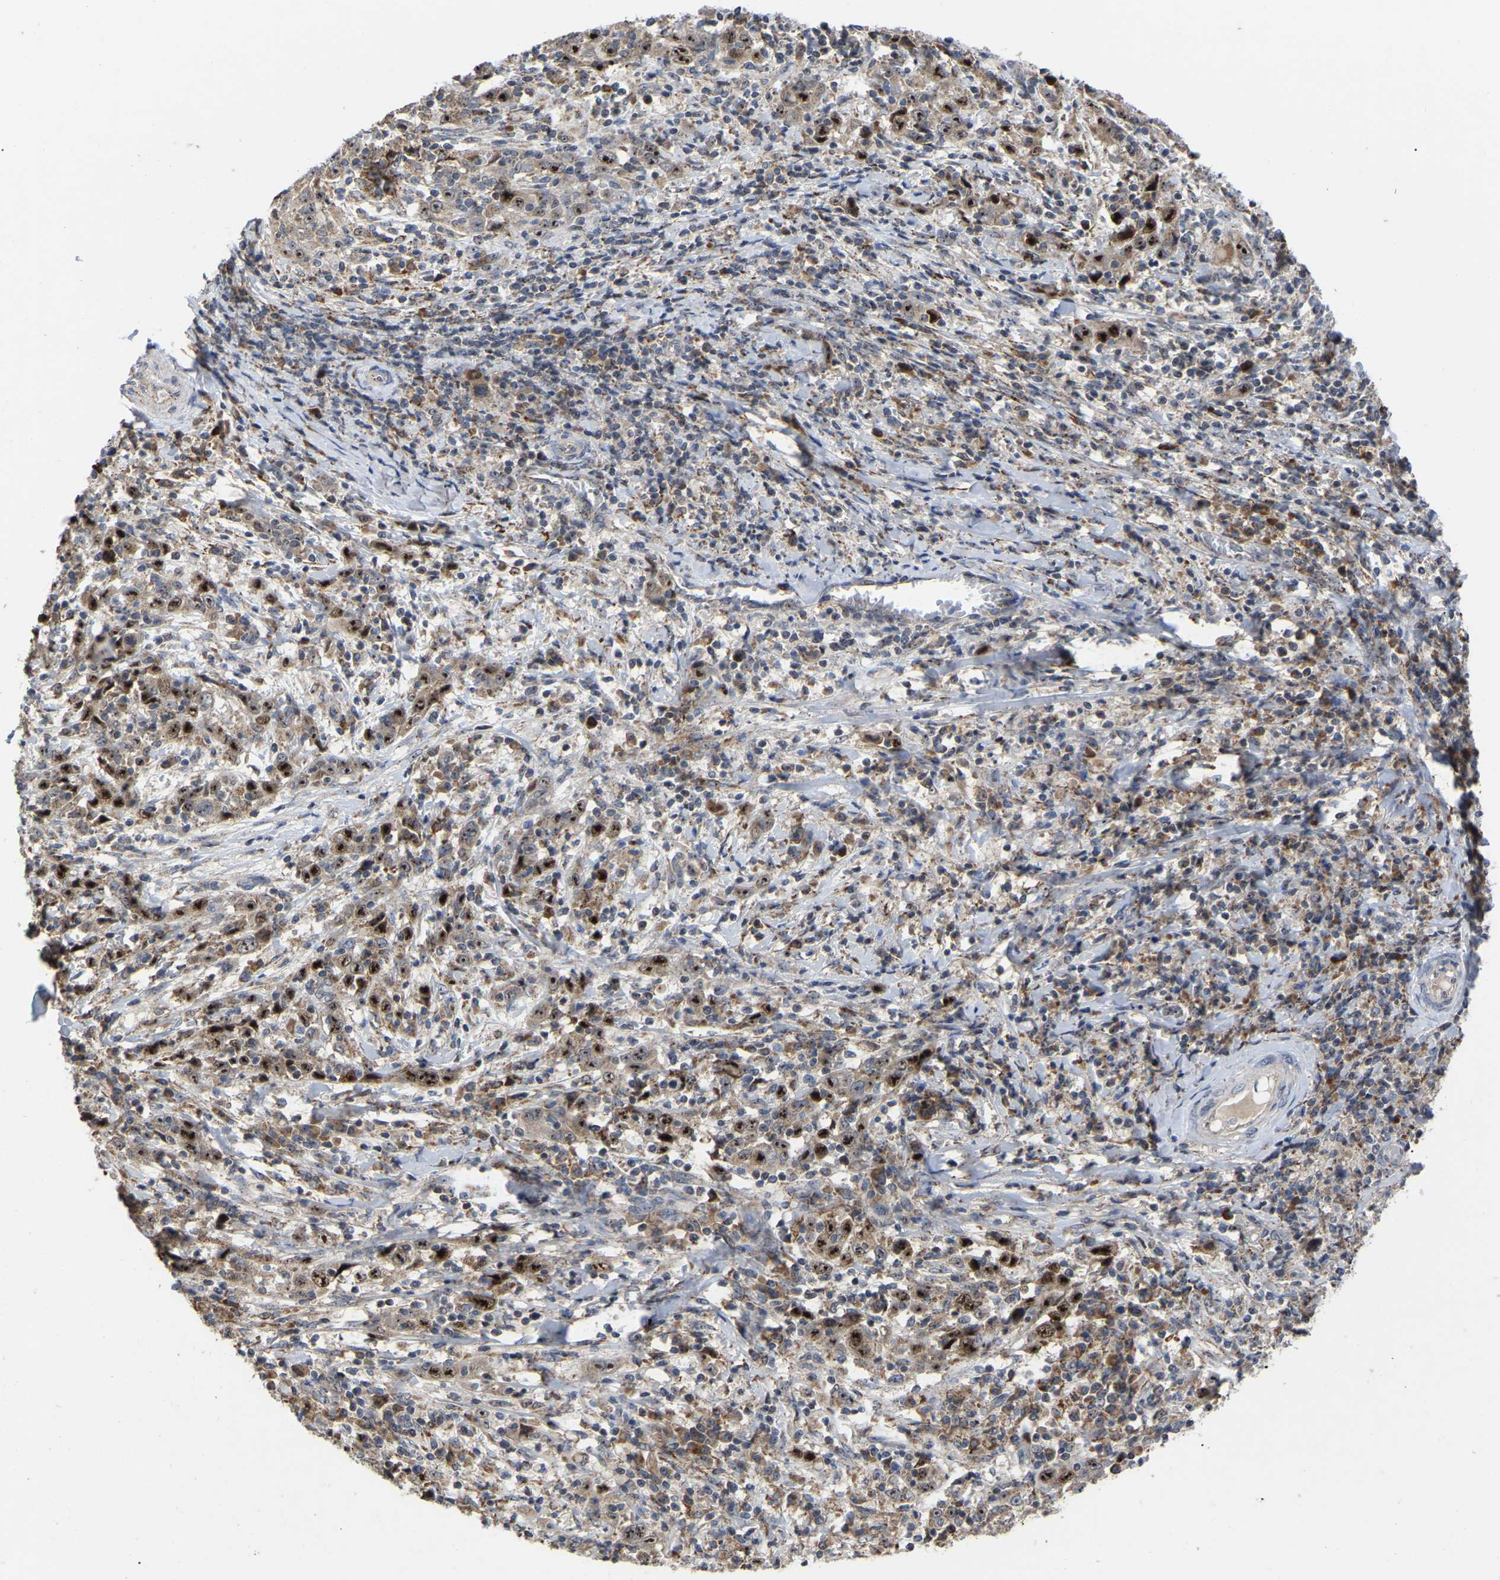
{"staining": {"intensity": "strong", "quantity": ">75%", "location": "cytoplasmic/membranous,nuclear"}, "tissue": "cervical cancer", "cell_type": "Tumor cells", "image_type": "cancer", "snomed": [{"axis": "morphology", "description": "Squamous cell carcinoma, NOS"}, {"axis": "topography", "description": "Cervix"}], "caption": "Immunohistochemical staining of squamous cell carcinoma (cervical) demonstrates high levels of strong cytoplasmic/membranous and nuclear protein staining in about >75% of tumor cells.", "gene": "NOP53", "patient": {"sex": "female", "age": 46}}